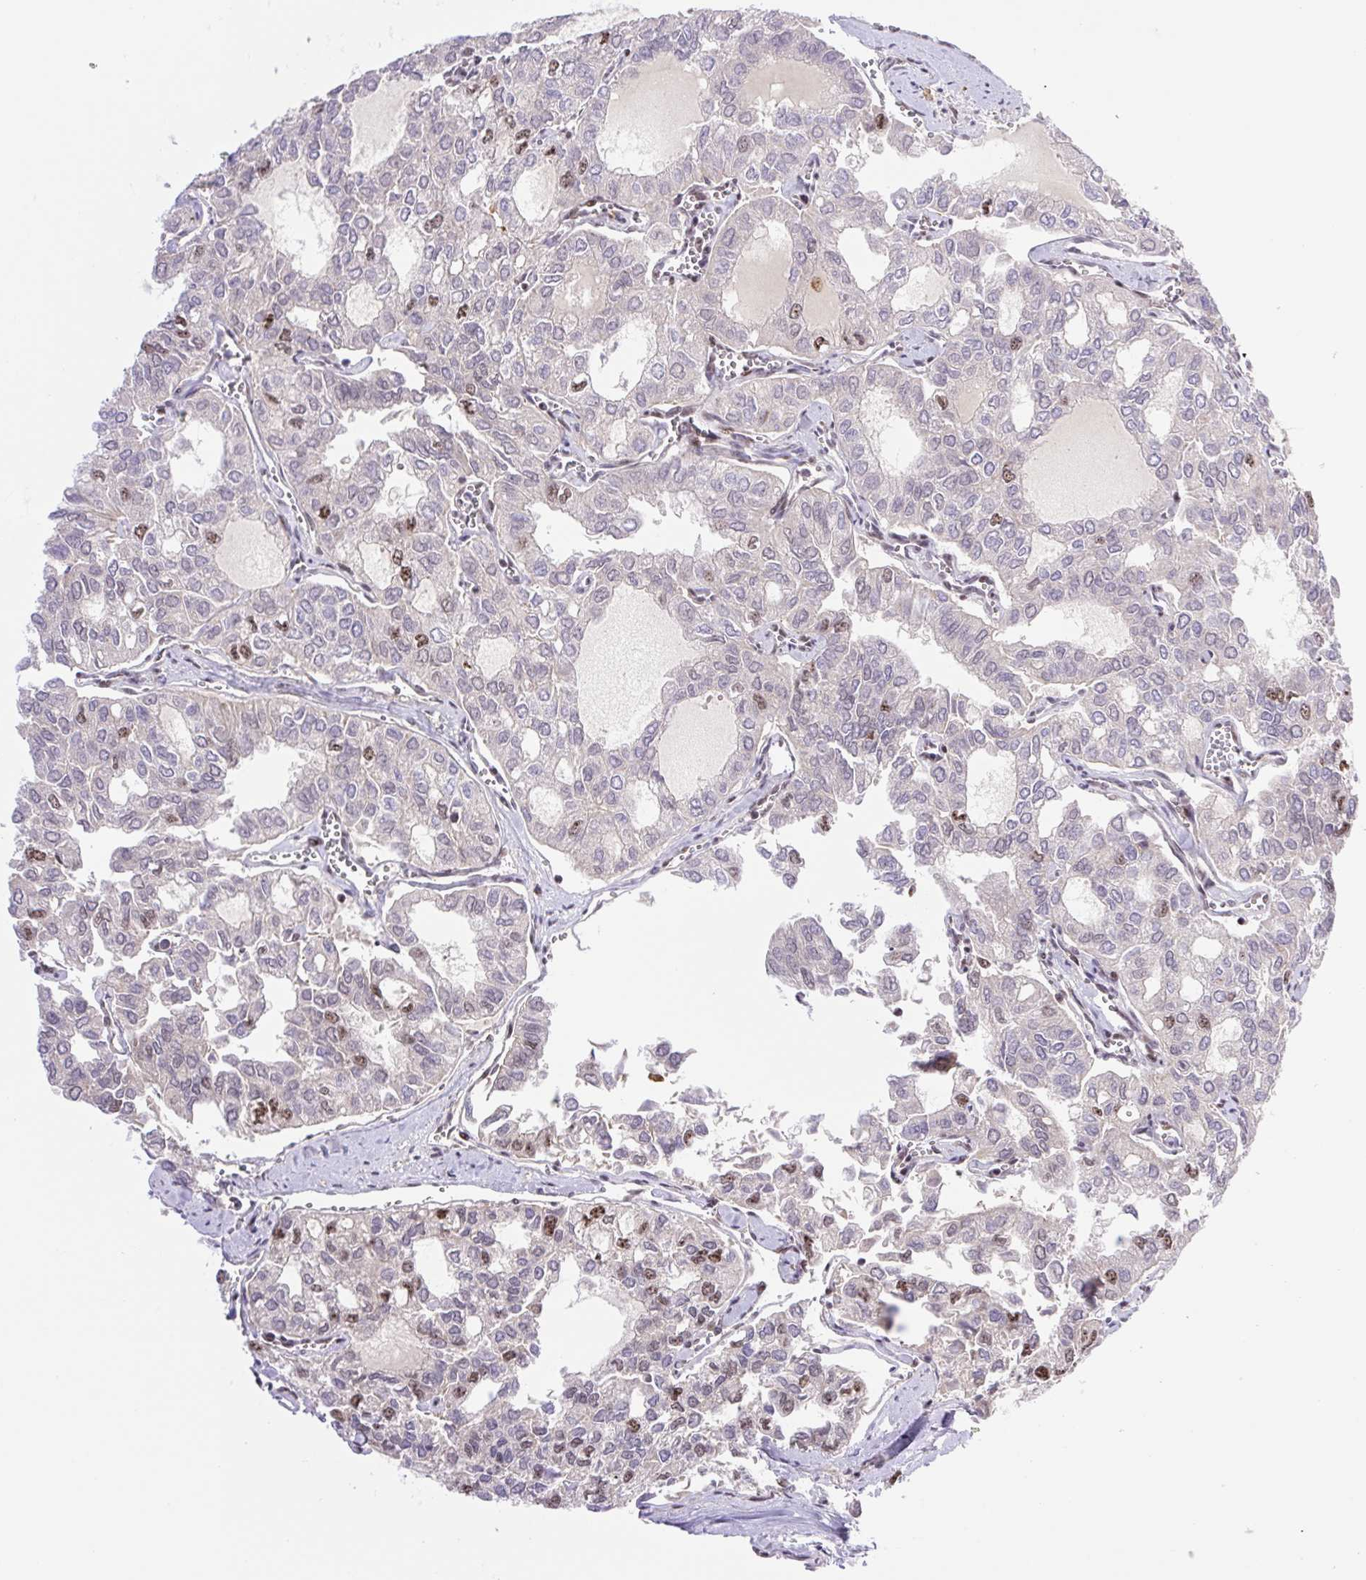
{"staining": {"intensity": "weak", "quantity": "25%-75%", "location": "nuclear"}, "tissue": "thyroid cancer", "cell_type": "Tumor cells", "image_type": "cancer", "snomed": [{"axis": "morphology", "description": "Follicular adenoma carcinoma, NOS"}, {"axis": "topography", "description": "Thyroid gland"}], "caption": "IHC image of human follicular adenoma carcinoma (thyroid) stained for a protein (brown), which displays low levels of weak nuclear staining in approximately 25%-75% of tumor cells.", "gene": "ERG", "patient": {"sex": "male", "age": 75}}